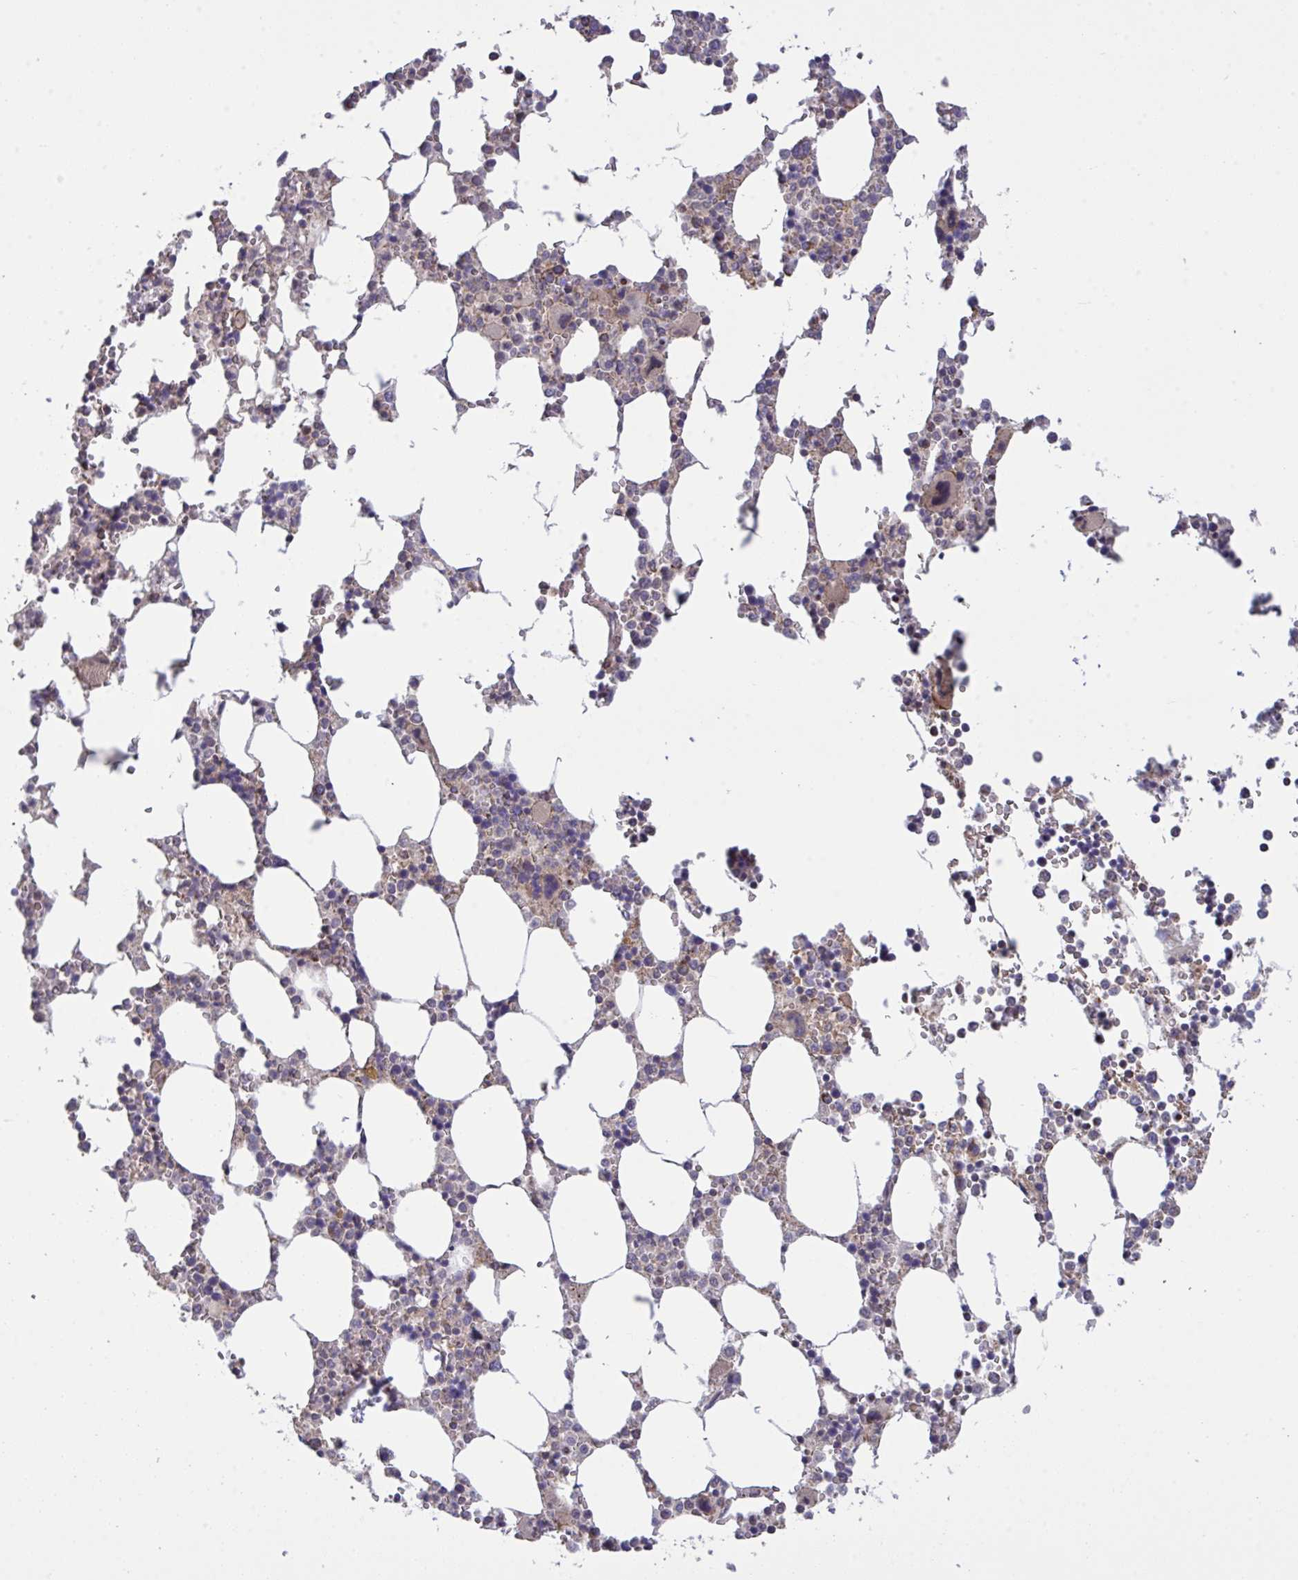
{"staining": {"intensity": "weak", "quantity": "<25%", "location": "cytoplasmic/membranous"}, "tissue": "bone marrow", "cell_type": "Hematopoietic cells", "image_type": "normal", "snomed": [{"axis": "morphology", "description": "Normal tissue, NOS"}, {"axis": "topography", "description": "Bone marrow"}], "caption": "Micrograph shows no protein staining in hematopoietic cells of unremarkable bone marrow. (Immunohistochemistry, brightfield microscopy, high magnification).", "gene": "PPM1H", "patient": {"sex": "male", "age": 64}}